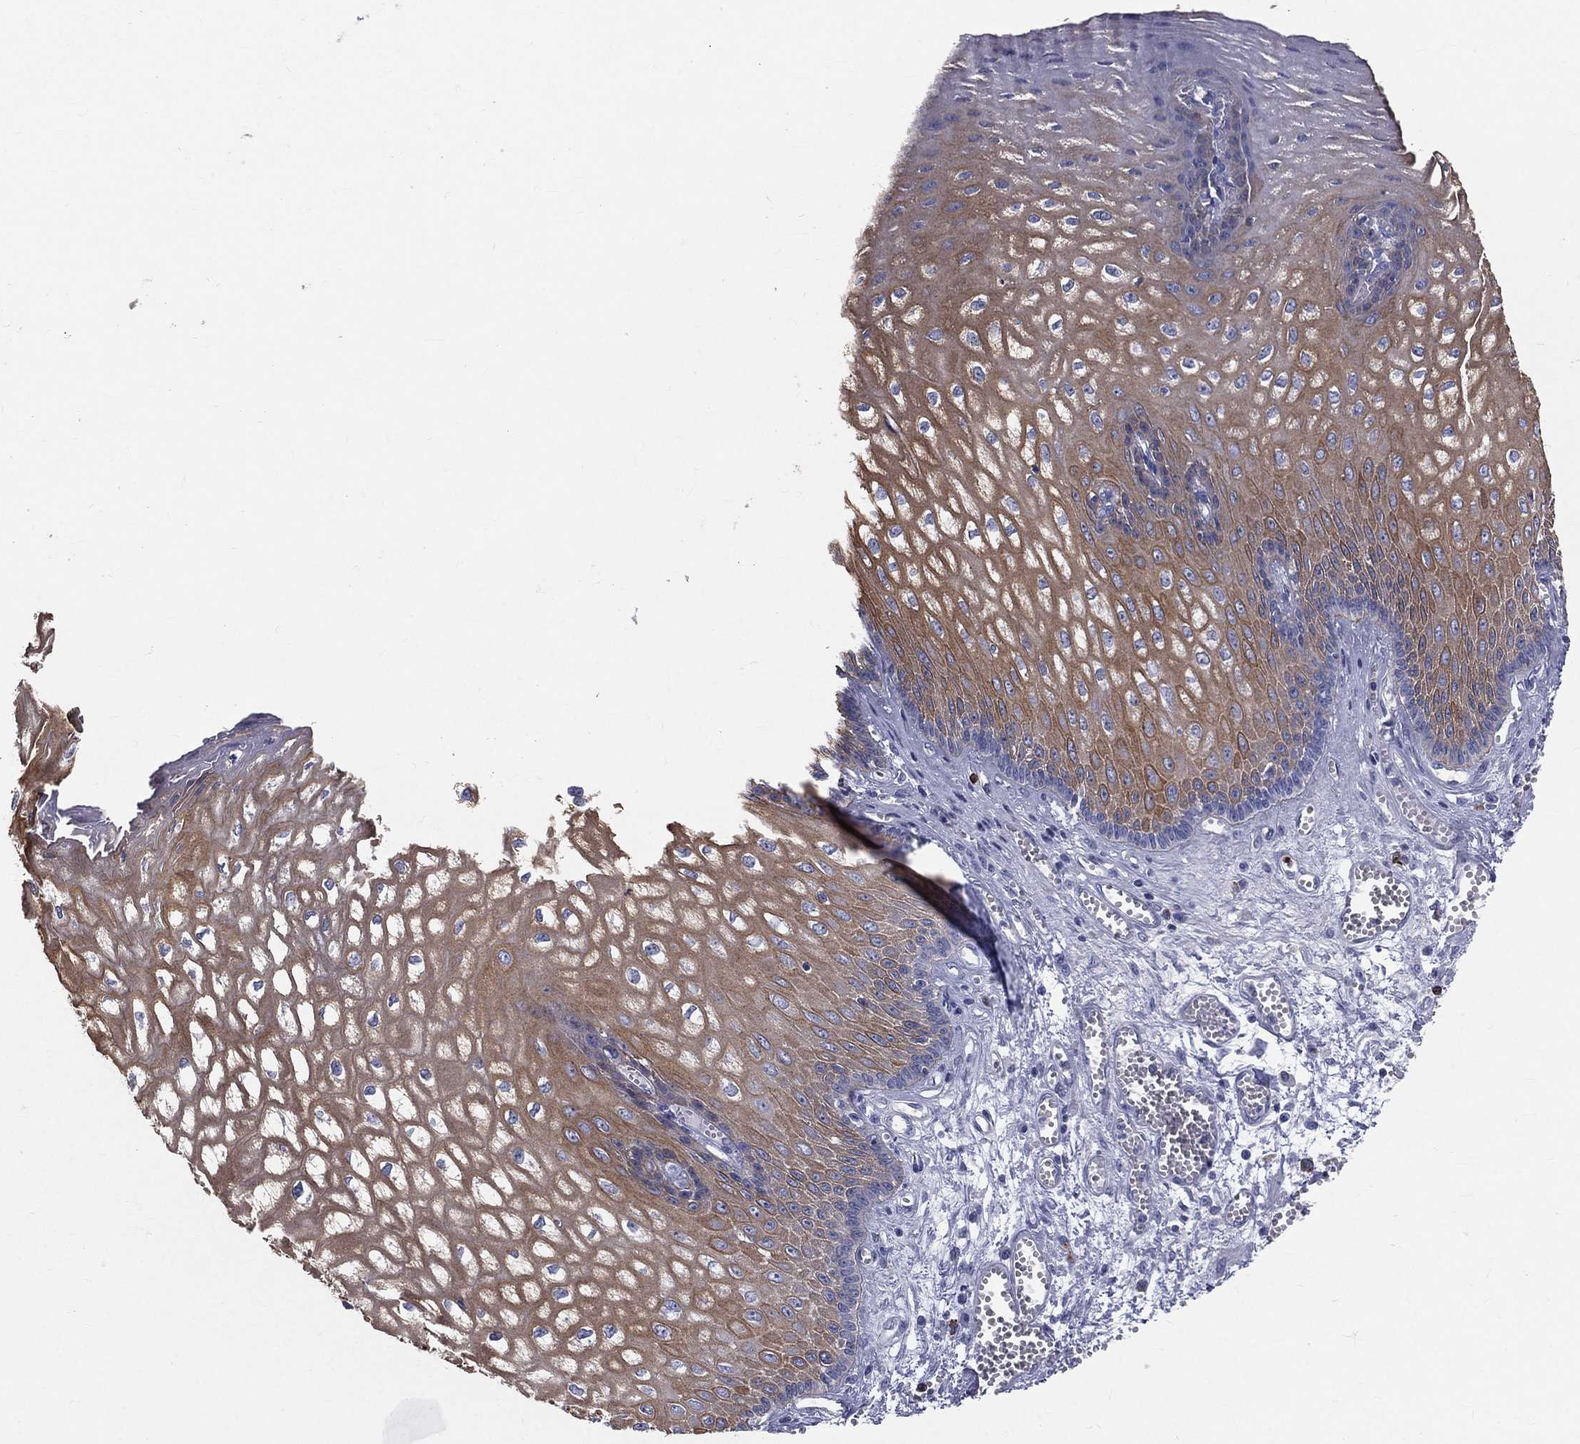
{"staining": {"intensity": "moderate", "quantity": "25%-75%", "location": "cytoplasmic/membranous"}, "tissue": "esophagus", "cell_type": "Squamous epithelial cells", "image_type": "normal", "snomed": [{"axis": "morphology", "description": "Normal tissue, NOS"}, {"axis": "topography", "description": "Esophagus"}], "caption": "This is a photomicrograph of IHC staining of unremarkable esophagus, which shows moderate expression in the cytoplasmic/membranous of squamous epithelial cells.", "gene": "CTSW", "patient": {"sex": "male", "age": 58}}